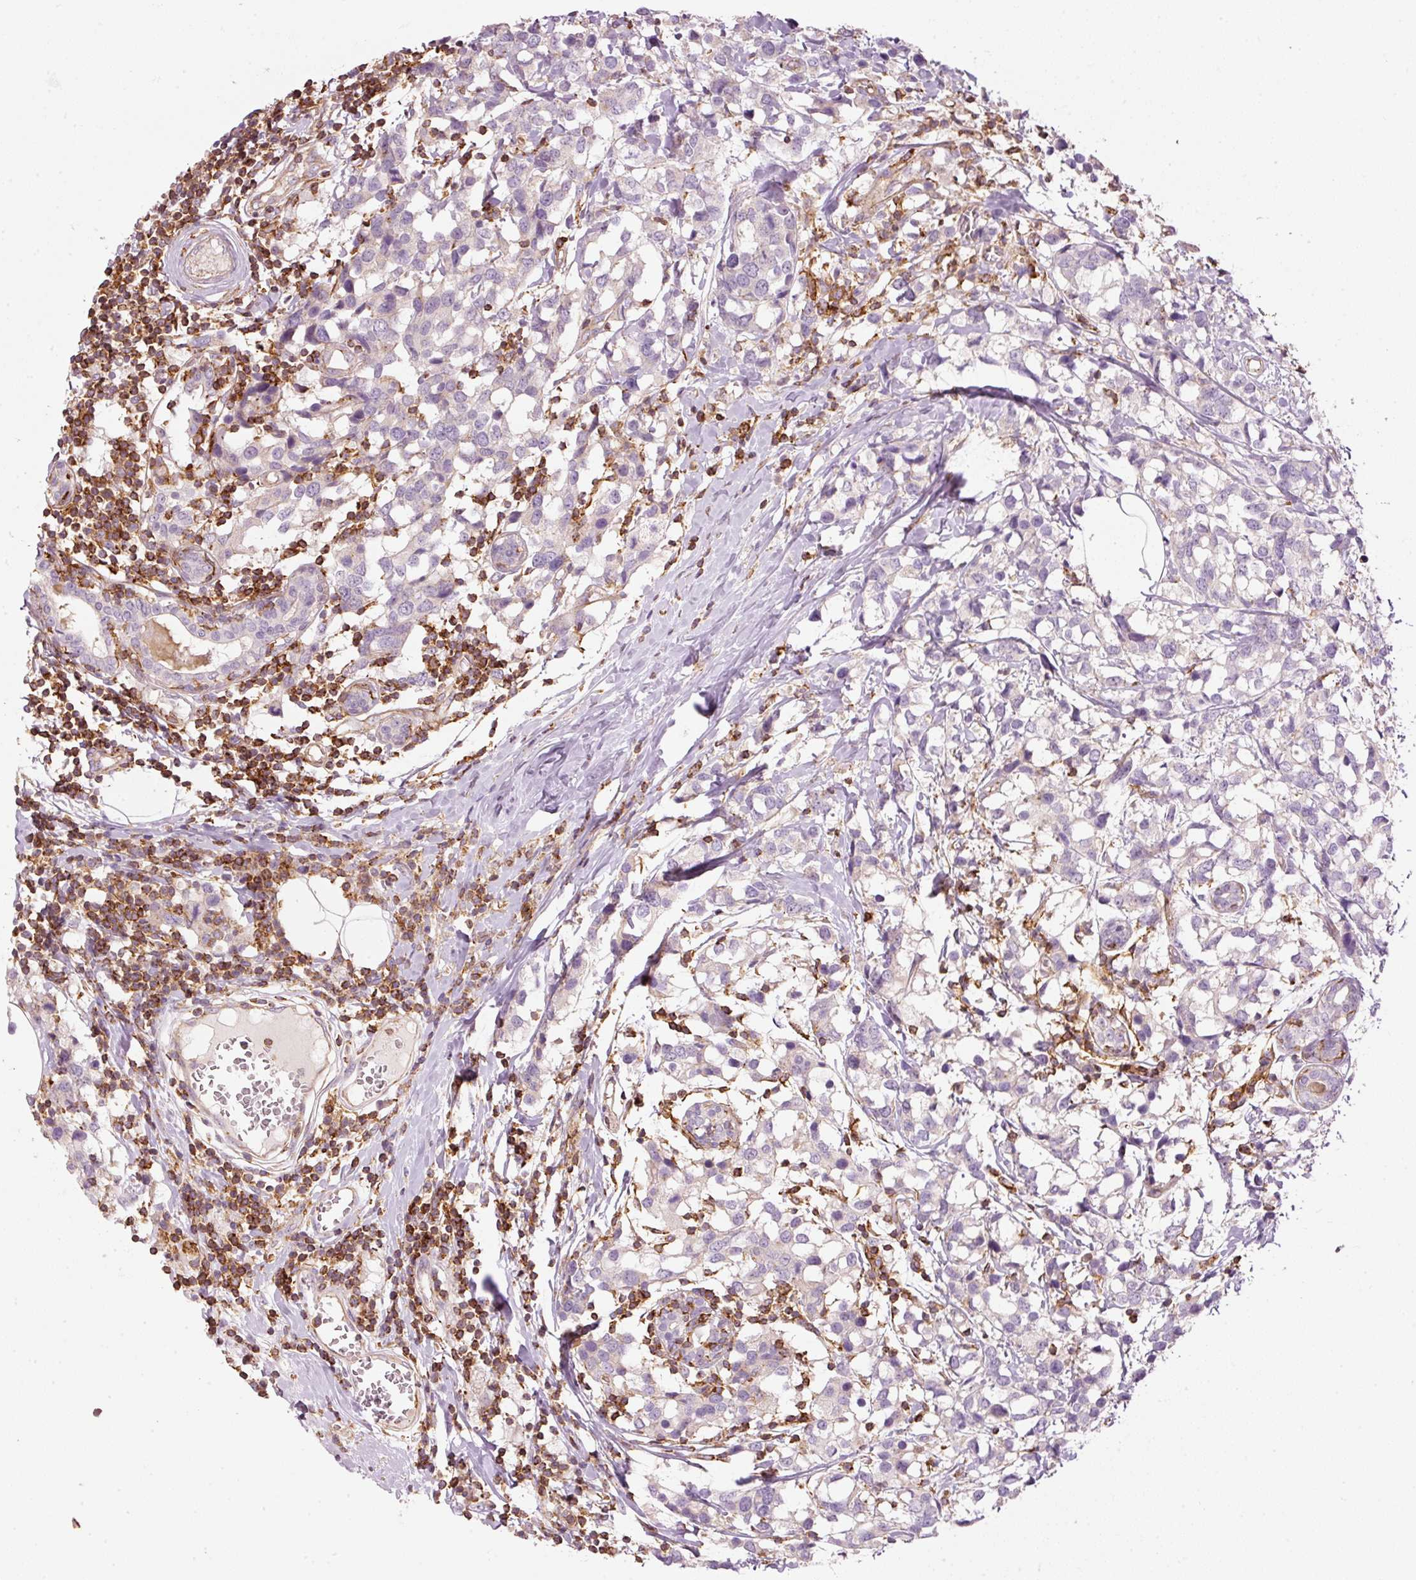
{"staining": {"intensity": "negative", "quantity": "none", "location": "none"}, "tissue": "breast cancer", "cell_type": "Tumor cells", "image_type": "cancer", "snomed": [{"axis": "morphology", "description": "Lobular carcinoma"}, {"axis": "topography", "description": "Breast"}], "caption": "This is an immunohistochemistry (IHC) micrograph of human lobular carcinoma (breast). There is no staining in tumor cells.", "gene": "SIPA1", "patient": {"sex": "female", "age": 59}}